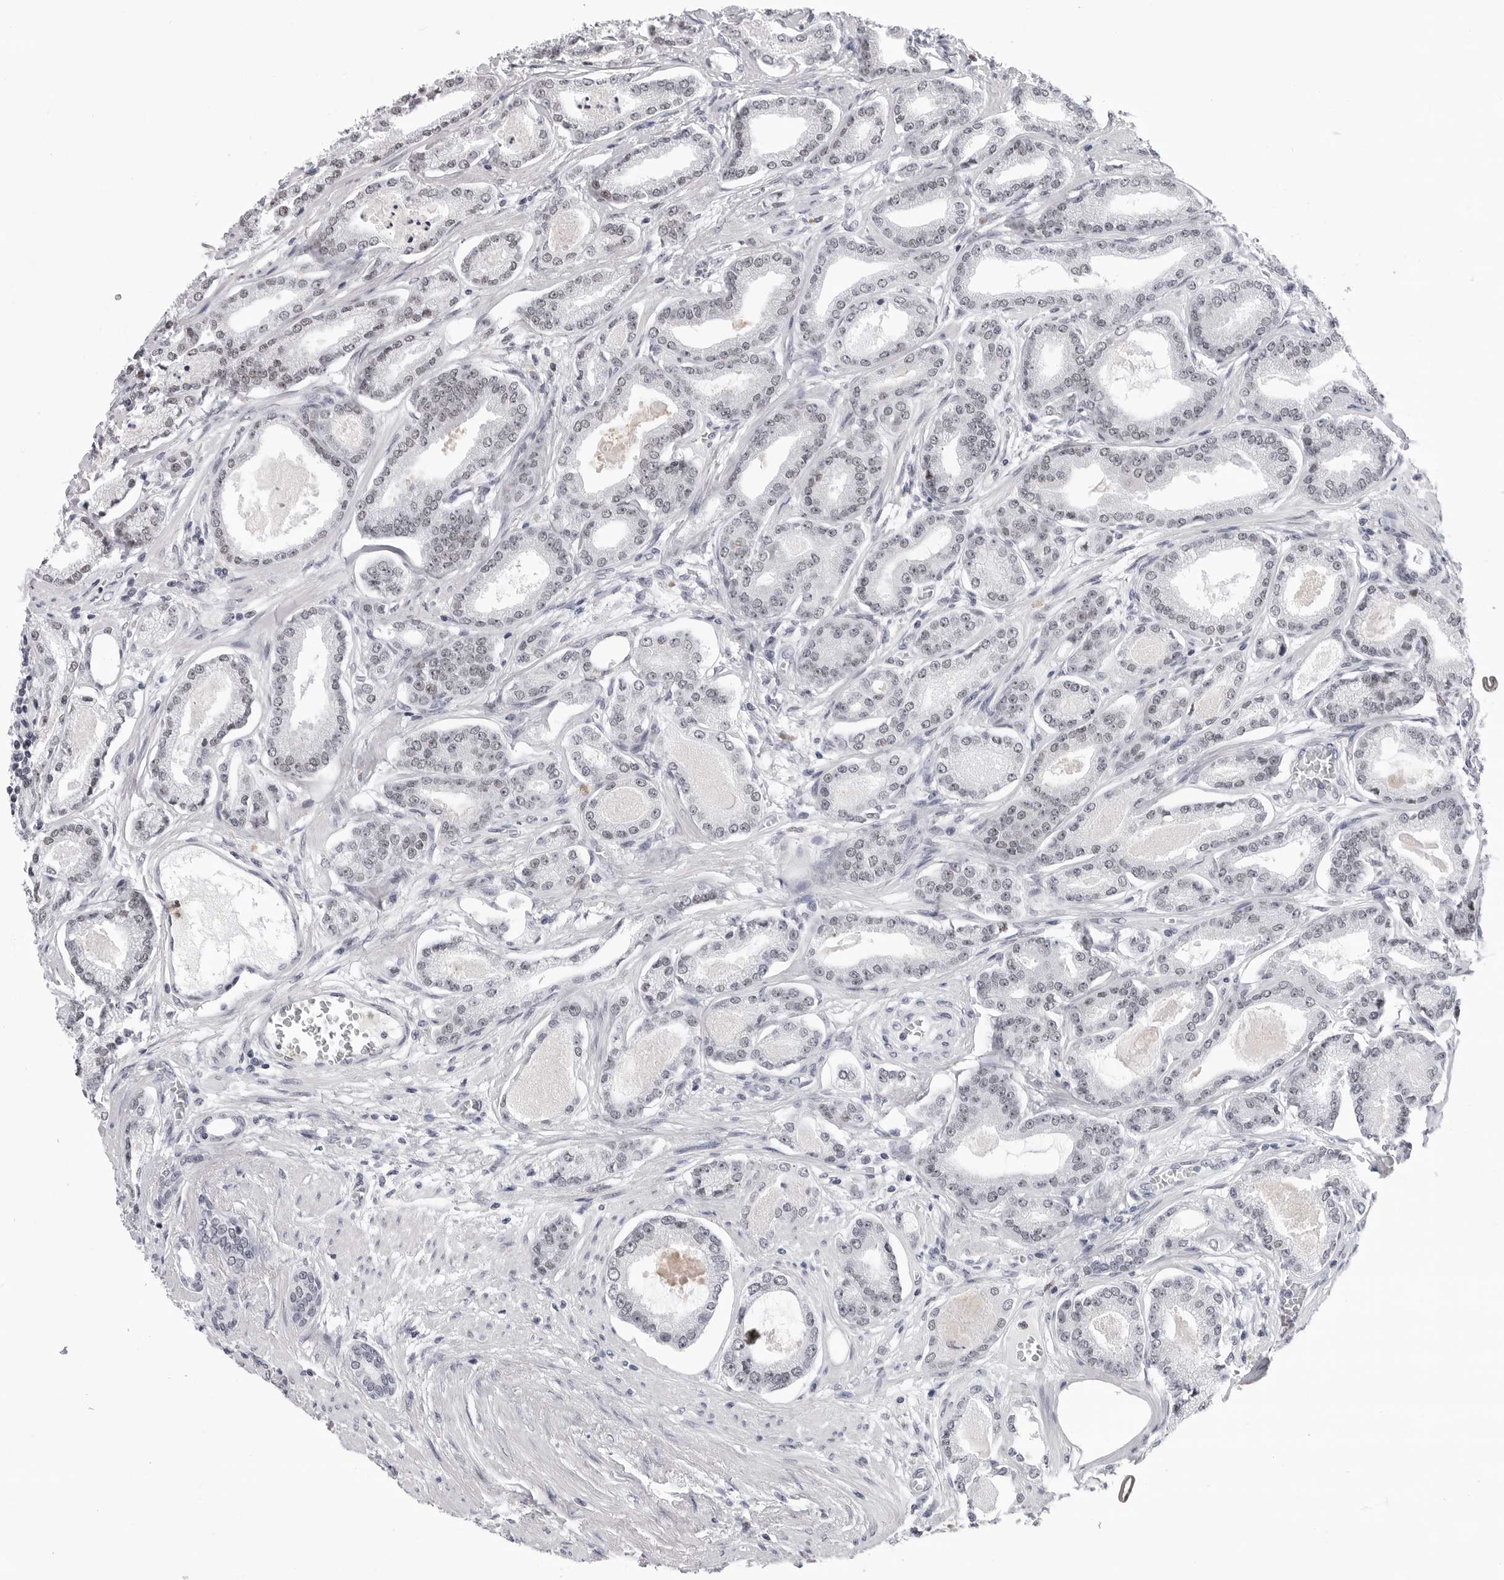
{"staining": {"intensity": "negative", "quantity": "none", "location": "none"}, "tissue": "prostate cancer", "cell_type": "Tumor cells", "image_type": "cancer", "snomed": [{"axis": "morphology", "description": "Adenocarcinoma, Low grade"}, {"axis": "topography", "description": "Prostate"}], "caption": "The histopathology image reveals no significant expression in tumor cells of low-grade adenocarcinoma (prostate).", "gene": "SF3B4", "patient": {"sex": "male", "age": 60}}